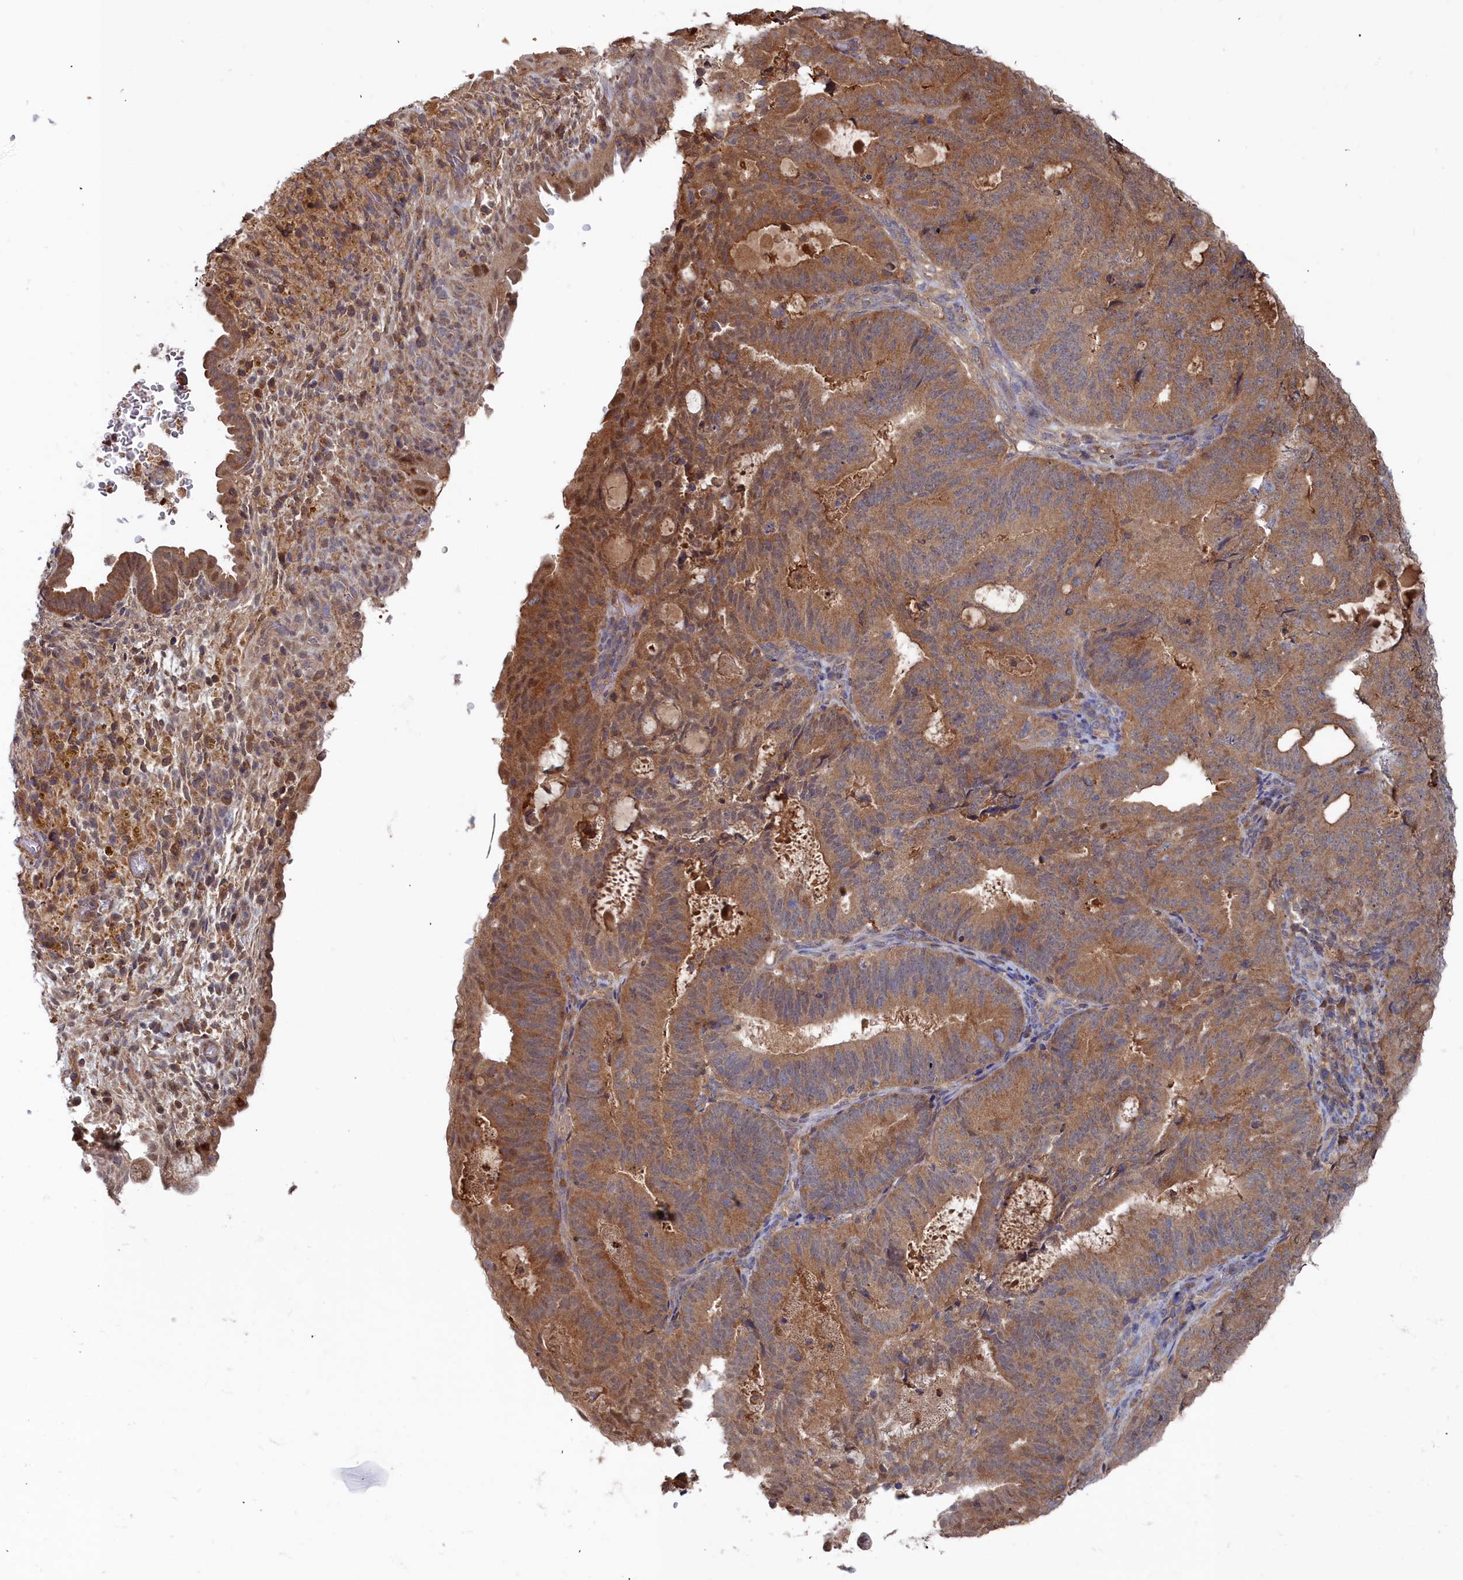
{"staining": {"intensity": "moderate", "quantity": ">75%", "location": "cytoplasmic/membranous"}, "tissue": "endometrial cancer", "cell_type": "Tumor cells", "image_type": "cancer", "snomed": [{"axis": "morphology", "description": "Adenocarcinoma, NOS"}, {"axis": "topography", "description": "Endometrium"}], "caption": "Immunohistochemical staining of adenocarcinoma (endometrial) shows medium levels of moderate cytoplasmic/membranous positivity in approximately >75% of tumor cells. (brown staining indicates protein expression, while blue staining denotes nuclei).", "gene": "GFRA2", "patient": {"sex": "female", "age": 70}}